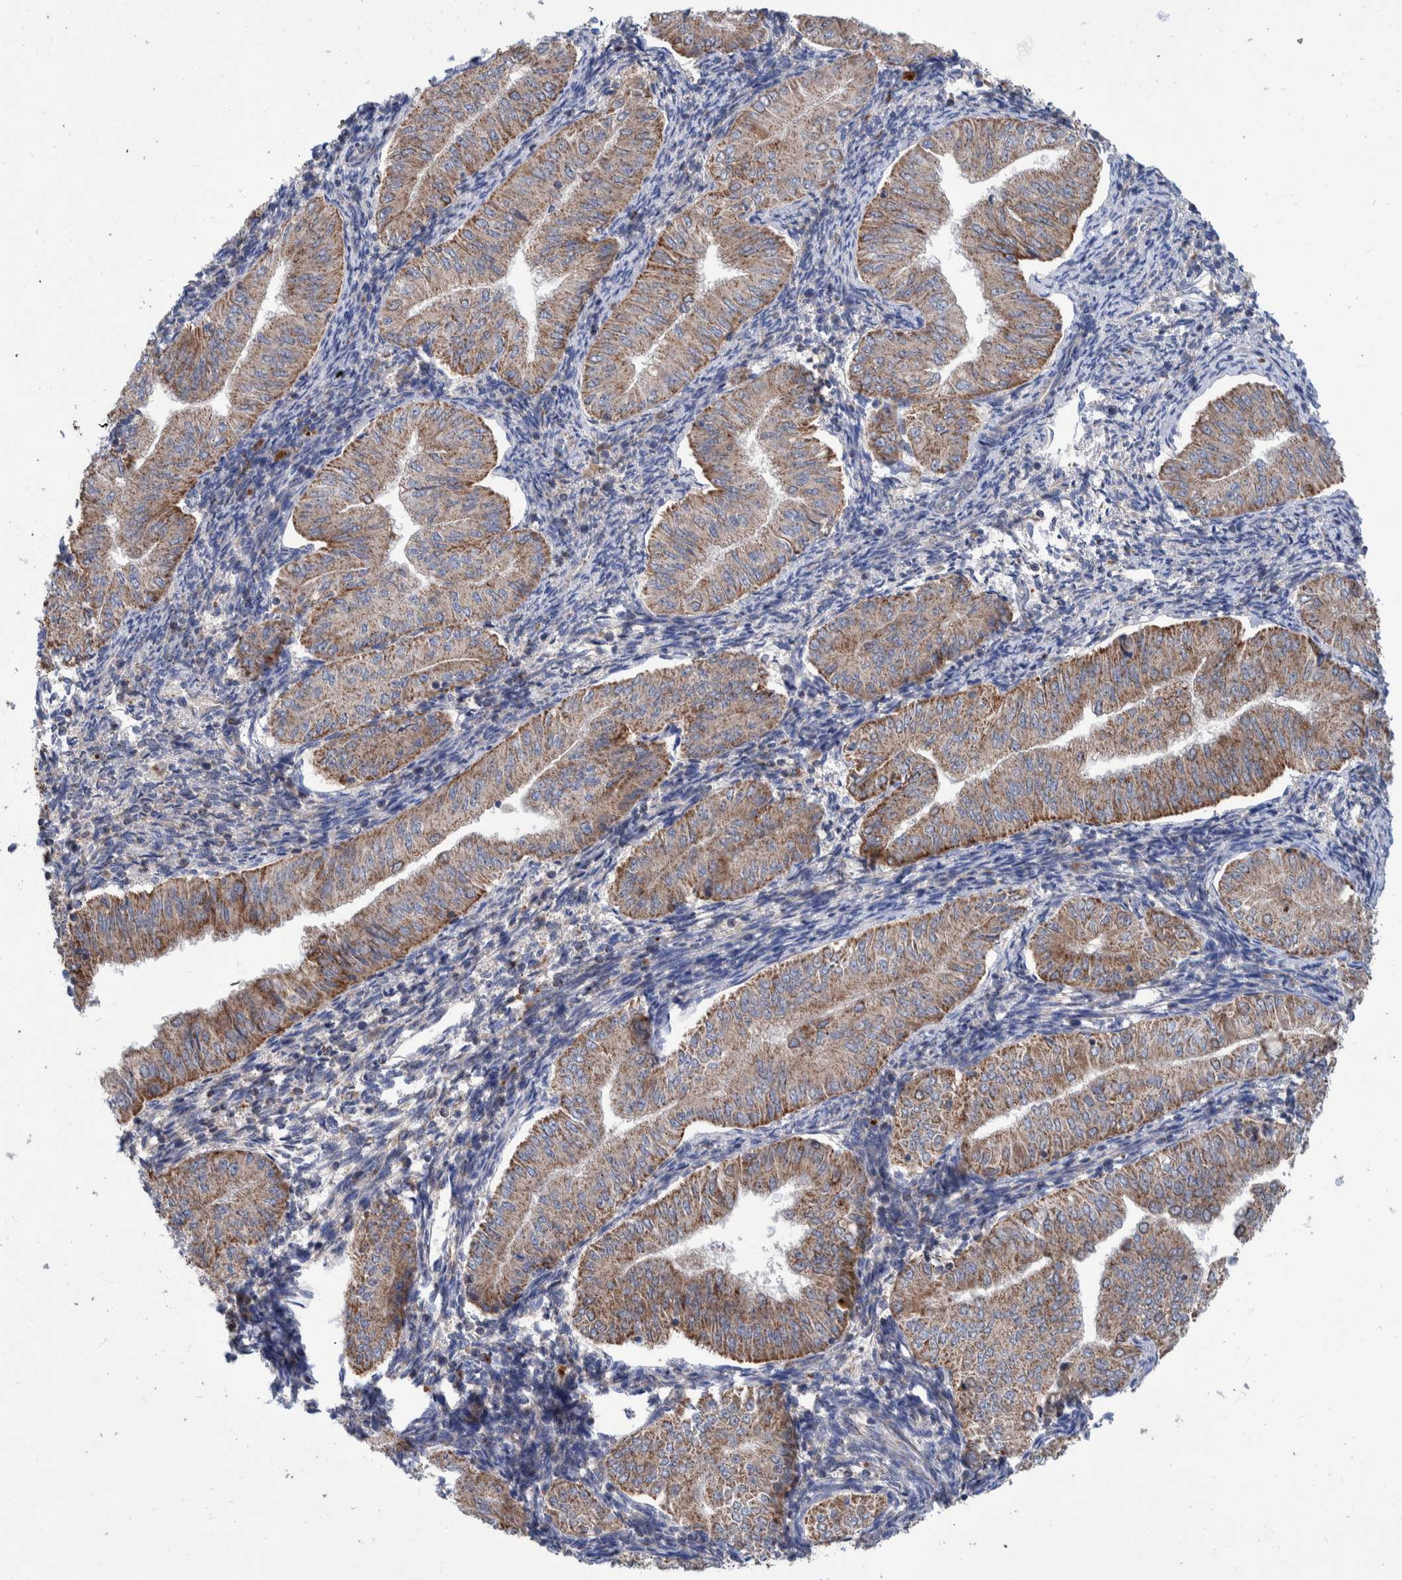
{"staining": {"intensity": "moderate", "quantity": ">75%", "location": "cytoplasmic/membranous"}, "tissue": "endometrial cancer", "cell_type": "Tumor cells", "image_type": "cancer", "snomed": [{"axis": "morphology", "description": "Normal tissue, NOS"}, {"axis": "morphology", "description": "Adenocarcinoma, NOS"}, {"axis": "topography", "description": "Endometrium"}], "caption": "The immunohistochemical stain labels moderate cytoplasmic/membranous staining in tumor cells of endometrial cancer tissue.", "gene": "DECR1", "patient": {"sex": "female", "age": 53}}